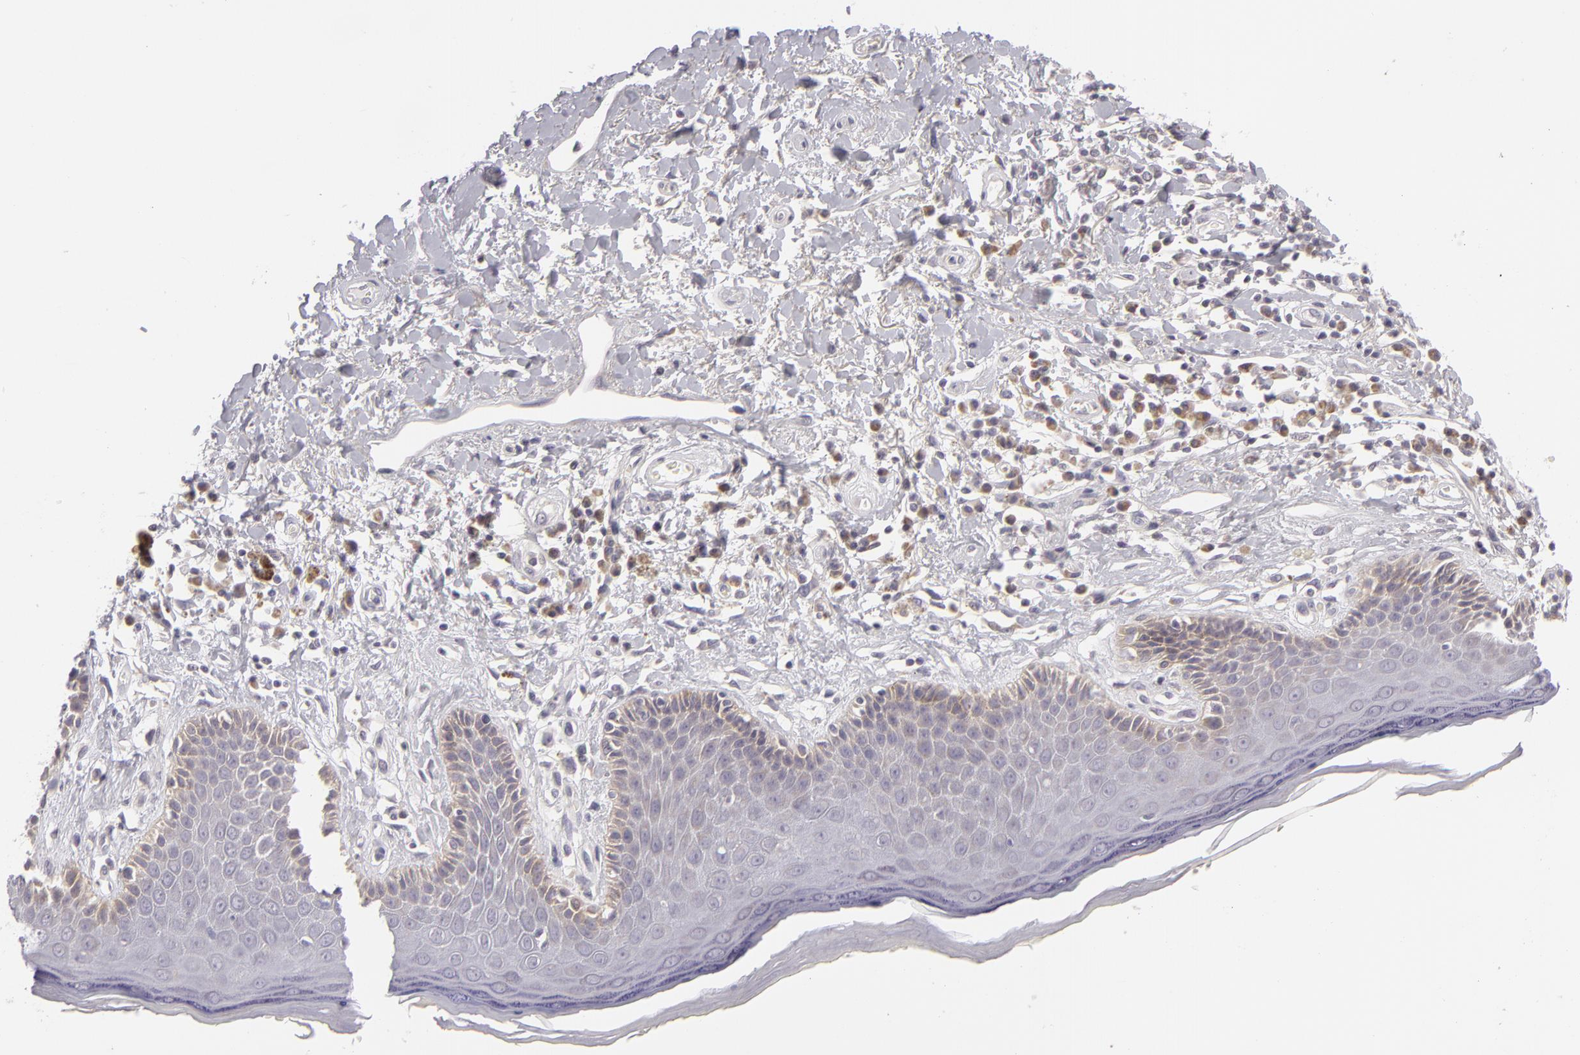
{"staining": {"intensity": "weak", "quantity": "<25%", "location": "cytoplasmic/membranous"}, "tissue": "skin", "cell_type": "Epidermal cells", "image_type": "normal", "snomed": [{"axis": "morphology", "description": "Normal tissue, NOS"}, {"axis": "topography", "description": "Skin"}, {"axis": "topography", "description": "Anal"}], "caption": "The photomicrograph demonstrates no significant expression in epidermal cells of skin.", "gene": "ATP2B3", "patient": {"sex": "male", "age": 61}}